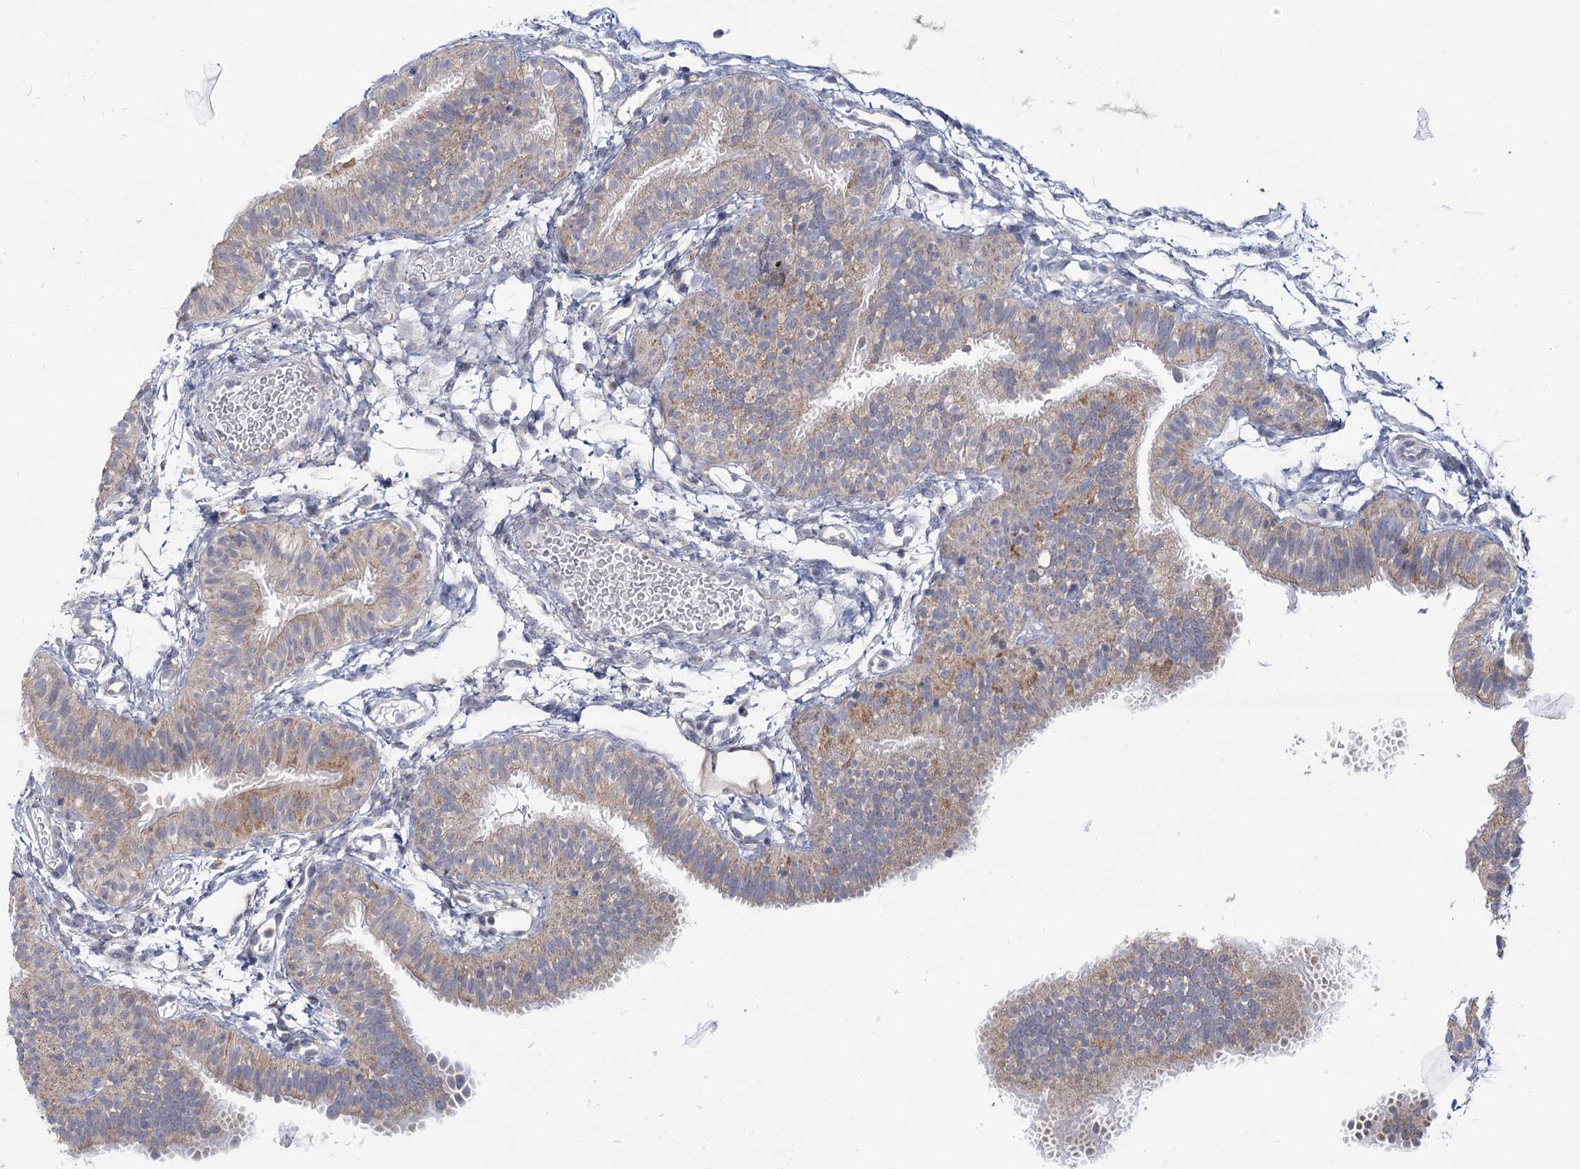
{"staining": {"intensity": "moderate", "quantity": "25%-75%", "location": "cytoplasmic/membranous"}, "tissue": "fallopian tube", "cell_type": "Glandular cells", "image_type": "normal", "snomed": [{"axis": "morphology", "description": "Normal tissue, NOS"}, {"axis": "topography", "description": "Fallopian tube"}], "caption": "Protein expression analysis of unremarkable human fallopian tube reveals moderate cytoplasmic/membranous expression in approximately 25%-75% of glandular cells. The staining is performed using DAB brown chromogen to label protein expression. The nuclei are counter-stained blue using hematoxylin.", "gene": "ACOX2", "patient": {"sex": "female", "age": 35}}